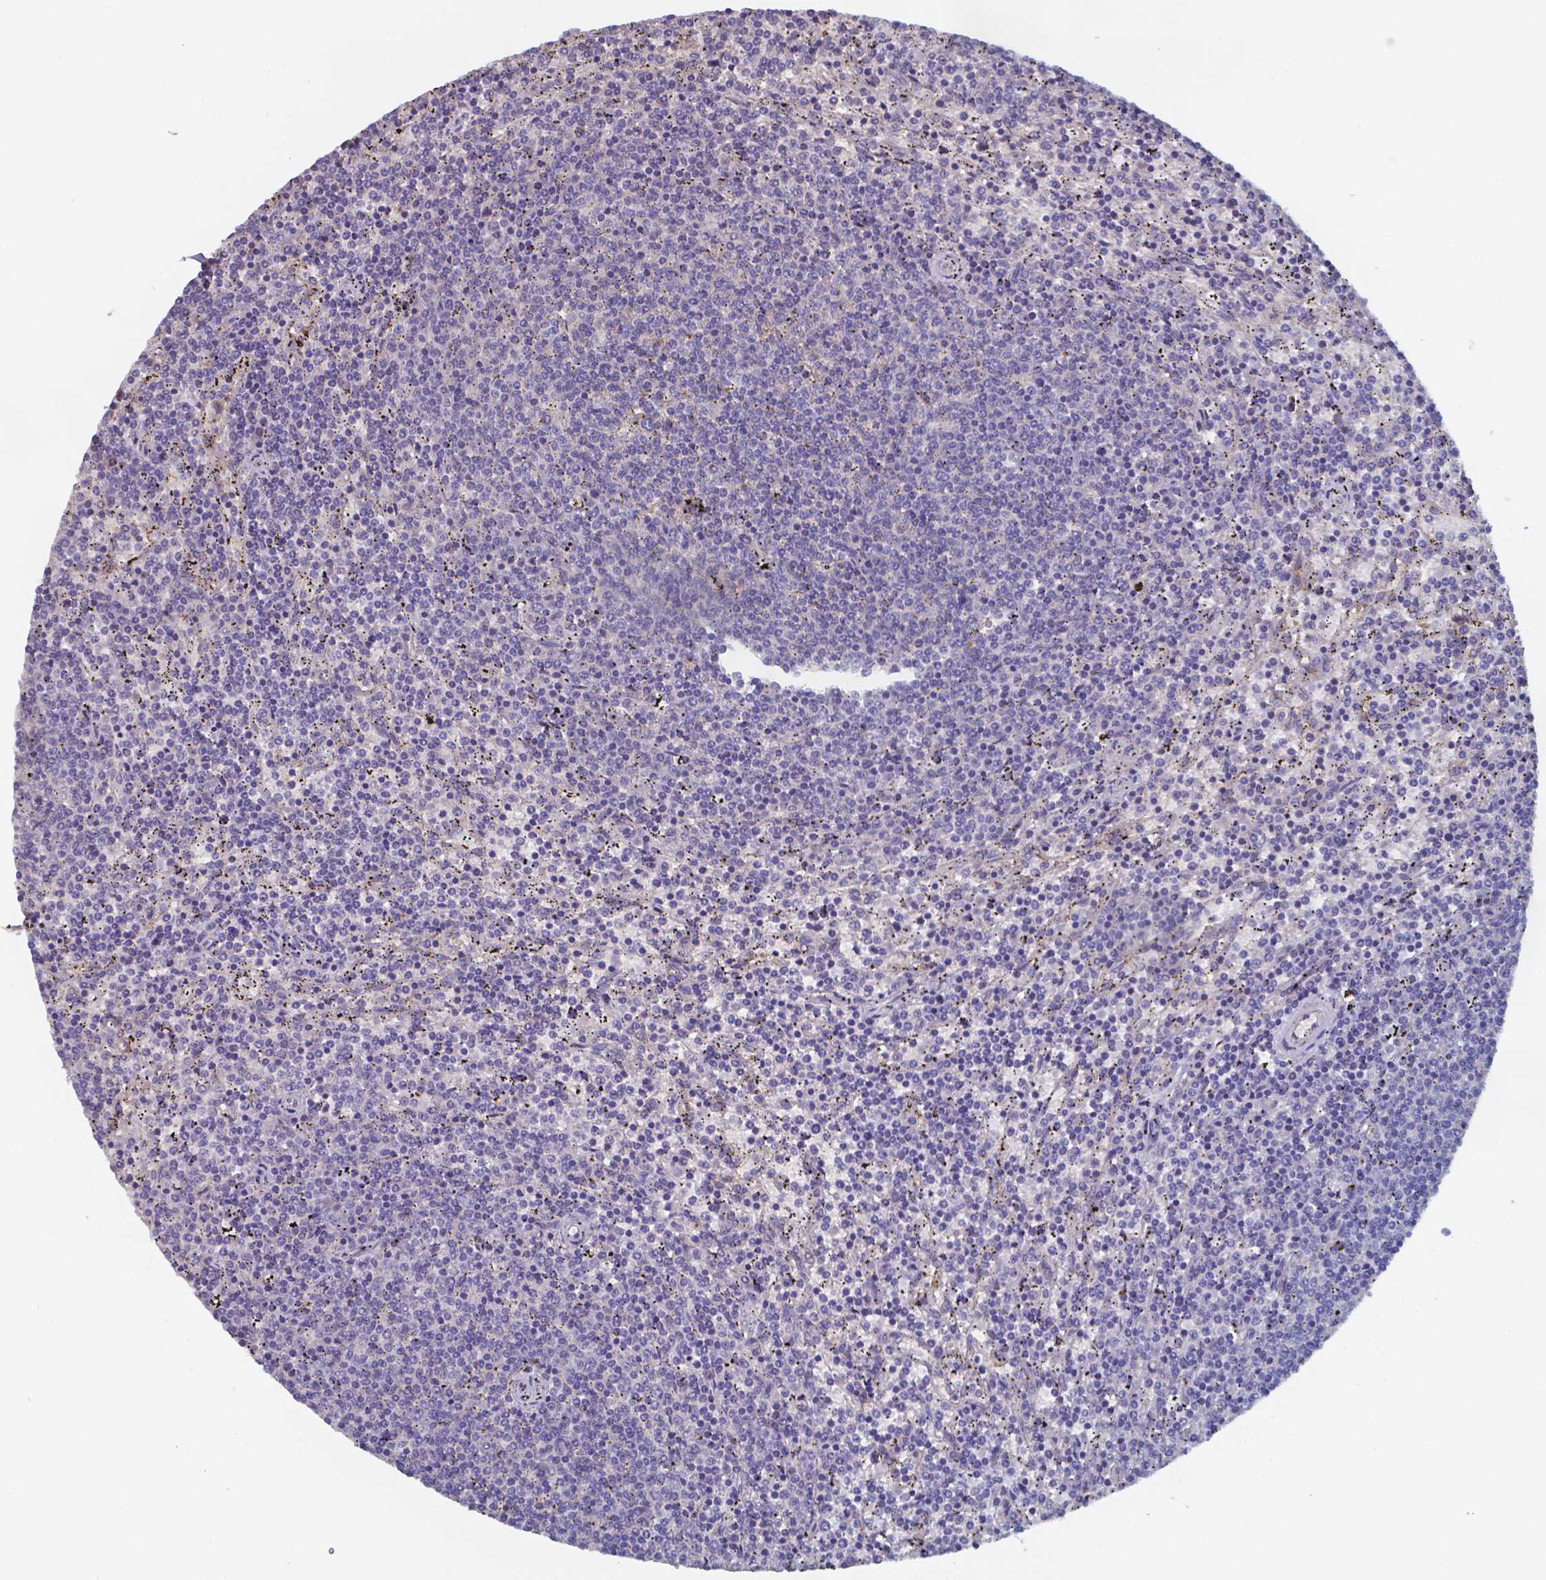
{"staining": {"intensity": "negative", "quantity": "none", "location": "none"}, "tissue": "lymphoma", "cell_type": "Tumor cells", "image_type": "cancer", "snomed": [{"axis": "morphology", "description": "Malignant lymphoma, non-Hodgkin's type, Low grade"}, {"axis": "topography", "description": "Spleen"}], "caption": "Histopathology image shows no significant protein expression in tumor cells of lymphoma. (Brightfield microscopy of DAB IHC at high magnification).", "gene": "BTBD17", "patient": {"sex": "female", "age": 50}}